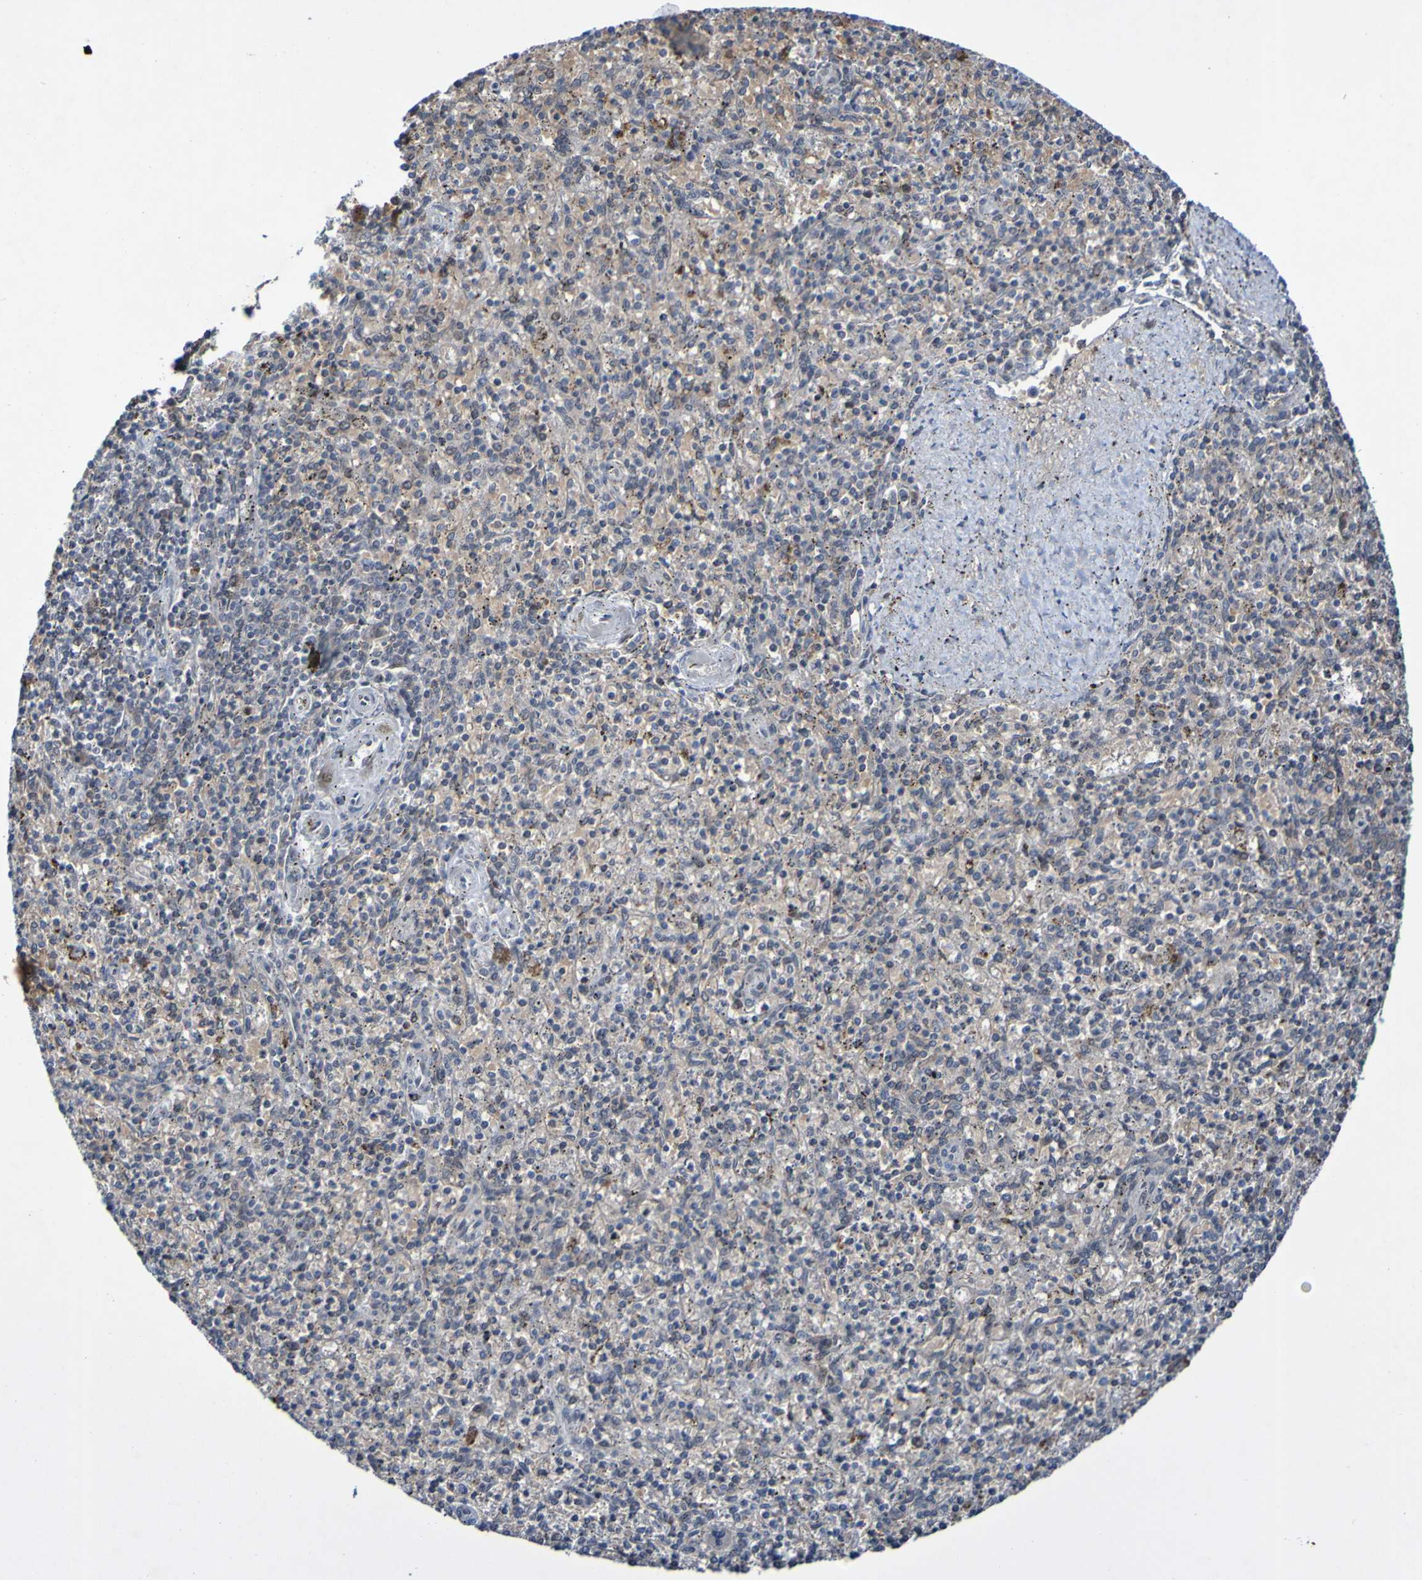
{"staining": {"intensity": "moderate", "quantity": "<25%", "location": "nuclear"}, "tissue": "spleen", "cell_type": "Cells in red pulp", "image_type": "normal", "snomed": [{"axis": "morphology", "description": "Normal tissue, NOS"}, {"axis": "topography", "description": "Spleen"}], "caption": "DAB immunohistochemical staining of unremarkable human spleen reveals moderate nuclear protein positivity in about <25% of cells in red pulp. (brown staining indicates protein expression, while blue staining denotes nuclei).", "gene": "PCGF1", "patient": {"sex": "male", "age": 72}}